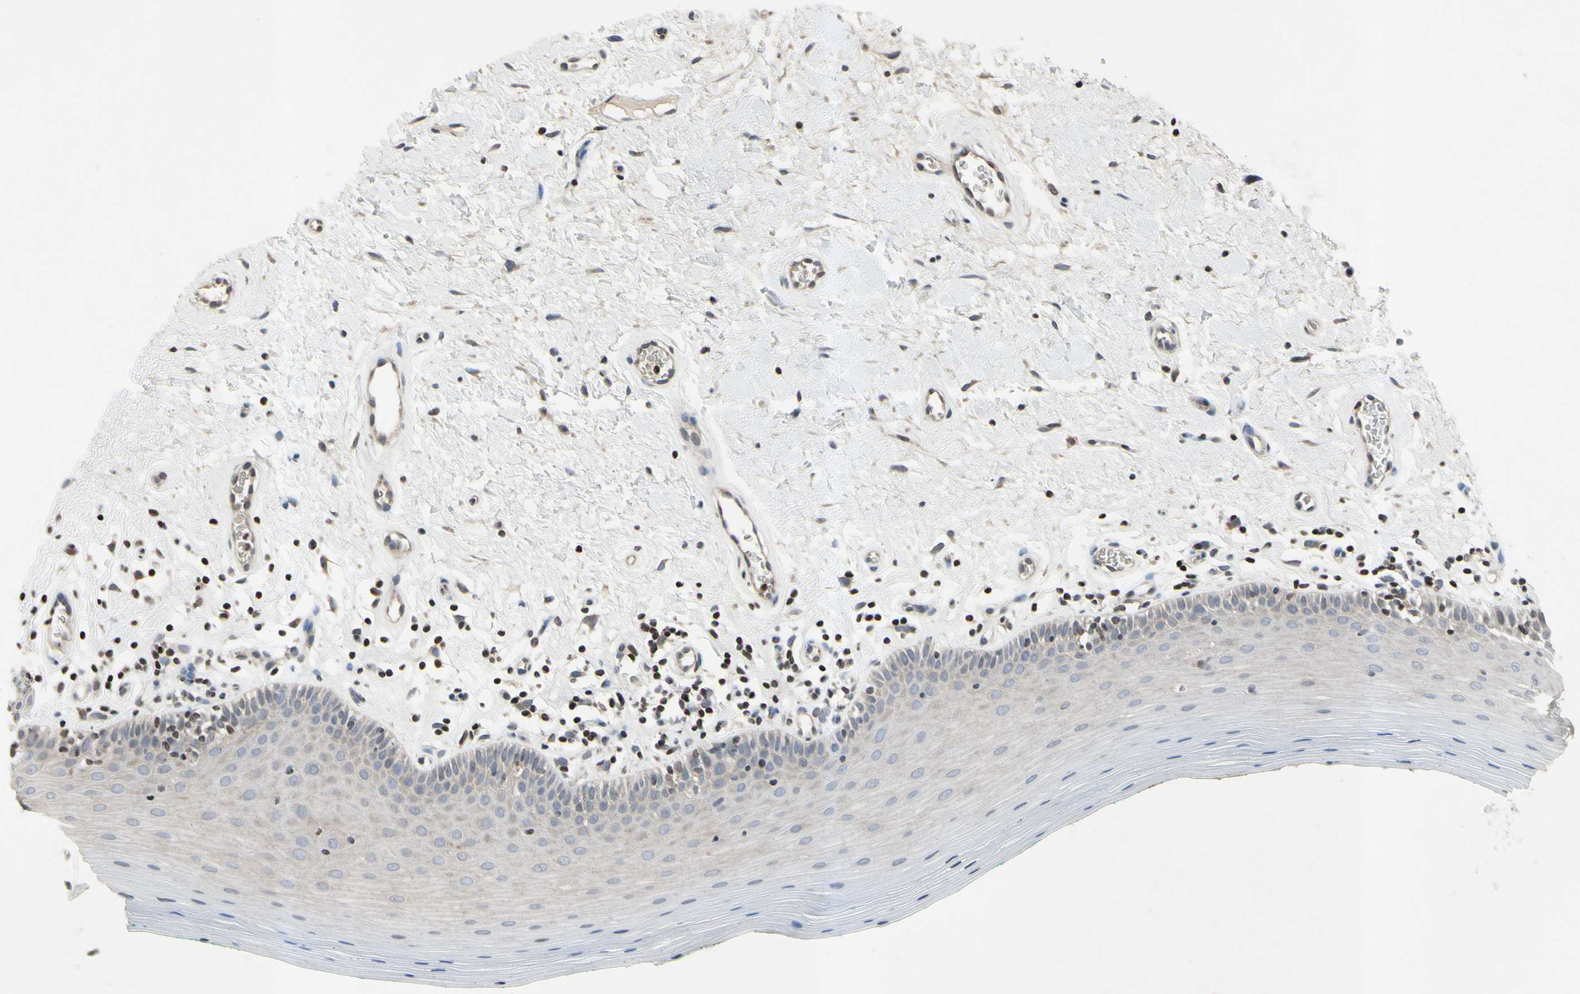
{"staining": {"intensity": "weak", "quantity": "<25%", "location": "cytoplasmic/membranous,nuclear"}, "tissue": "oral mucosa", "cell_type": "Squamous epithelial cells", "image_type": "normal", "snomed": [{"axis": "morphology", "description": "Normal tissue, NOS"}, {"axis": "topography", "description": "Skeletal muscle"}, {"axis": "topography", "description": "Oral tissue"}], "caption": "Human oral mucosa stained for a protein using immunohistochemistry demonstrates no expression in squamous epithelial cells.", "gene": "ARG1", "patient": {"sex": "male", "age": 58}}